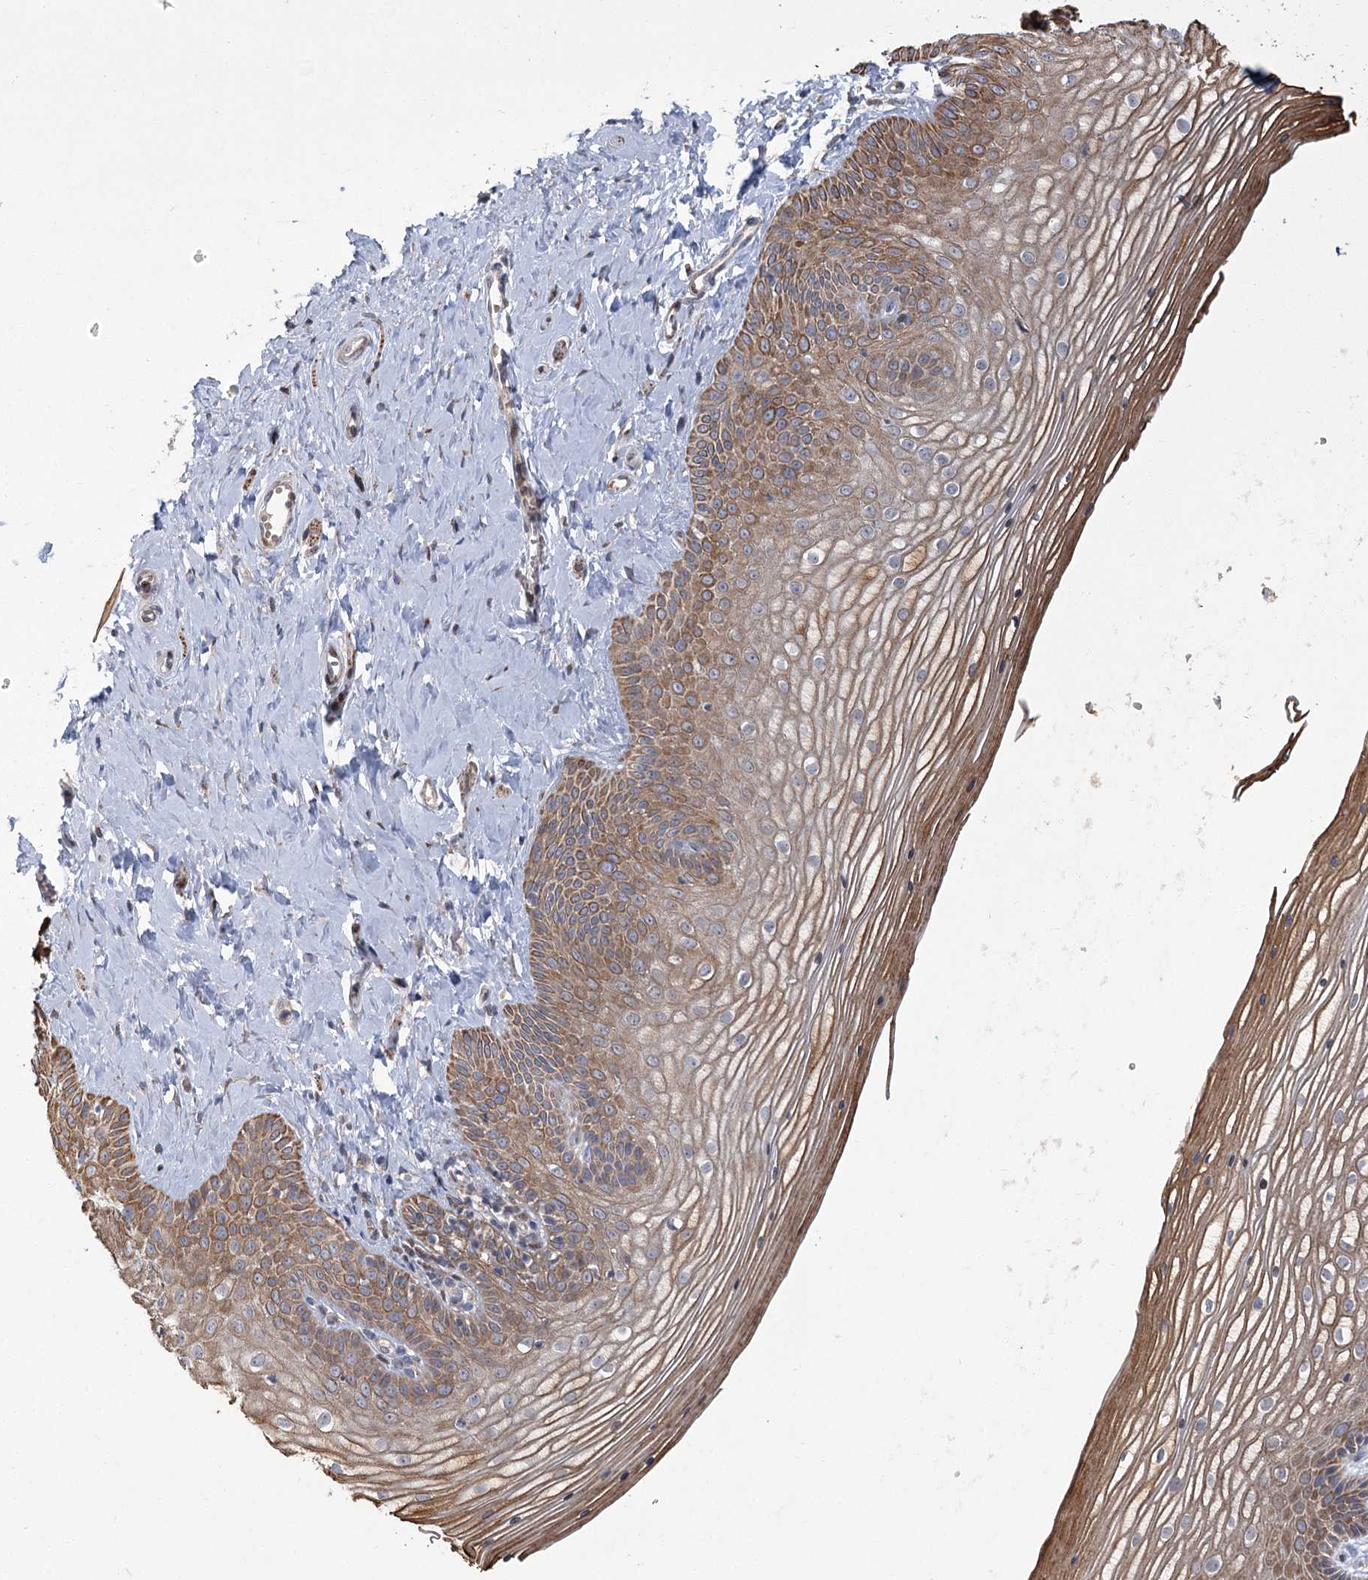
{"staining": {"intensity": "moderate", "quantity": ">75%", "location": "cytoplasmic/membranous"}, "tissue": "vagina", "cell_type": "Squamous epithelial cells", "image_type": "normal", "snomed": [{"axis": "morphology", "description": "Normal tissue, NOS"}, {"axis": "topography", "description": "Vagina"}, {"axis": "topography", "description": "Cervix"}], "caption": "Benign vagina demonstrates moderate cytoplasmic/membranous expression in about >75% of squamous epithelial cells, visualized by immunohistochemistry.", "gene": "GCNT4", "patient": {"sex": "female", "age": 40}}